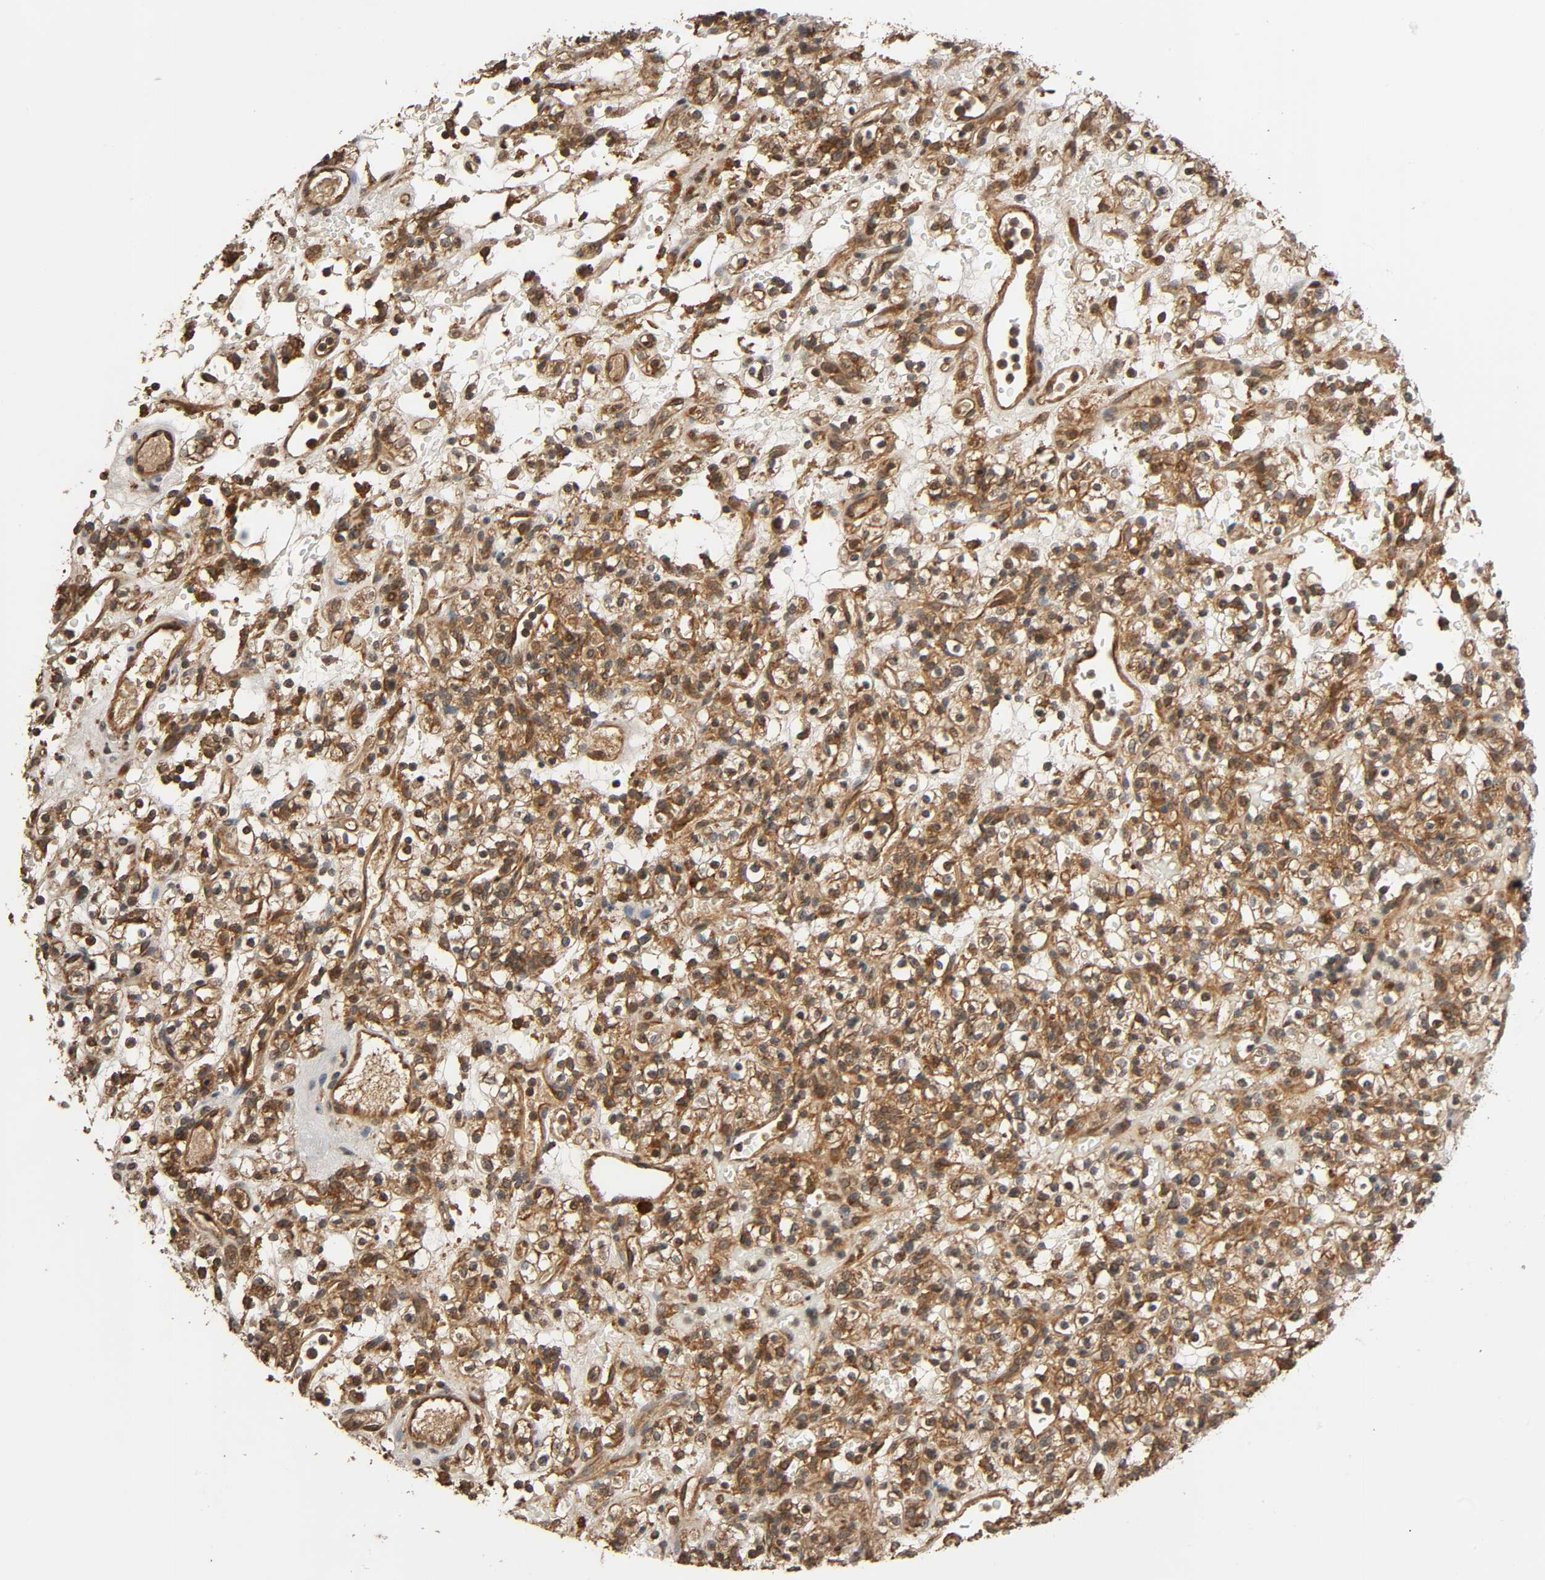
{"staining": {"intensity": "strong", "quantity": ">75%", "location": "cytoplasmic/membranous"}, "tissue": "renal cancer", "cell_type": "Tumor cells", "image_type": "cancer", "snomed": [{"axis": "morphology", "description": "Normal tissue, NOS"}, {"axis": "morphology", "description": "Adenocarcinoma, NOS"}, {"axis": "topography", "description": "Kidney"}], "caption": "Tumor cells demonstrate strong cytoplasmic/membranous staining in about >75% of cells in renal cancer (adenocarcinoma). Ihc stains the protein of interest in brown and the nuclei are stained blue.", "gene": "MAP3K8", "patient": {"sex": "female", "age": 72}}